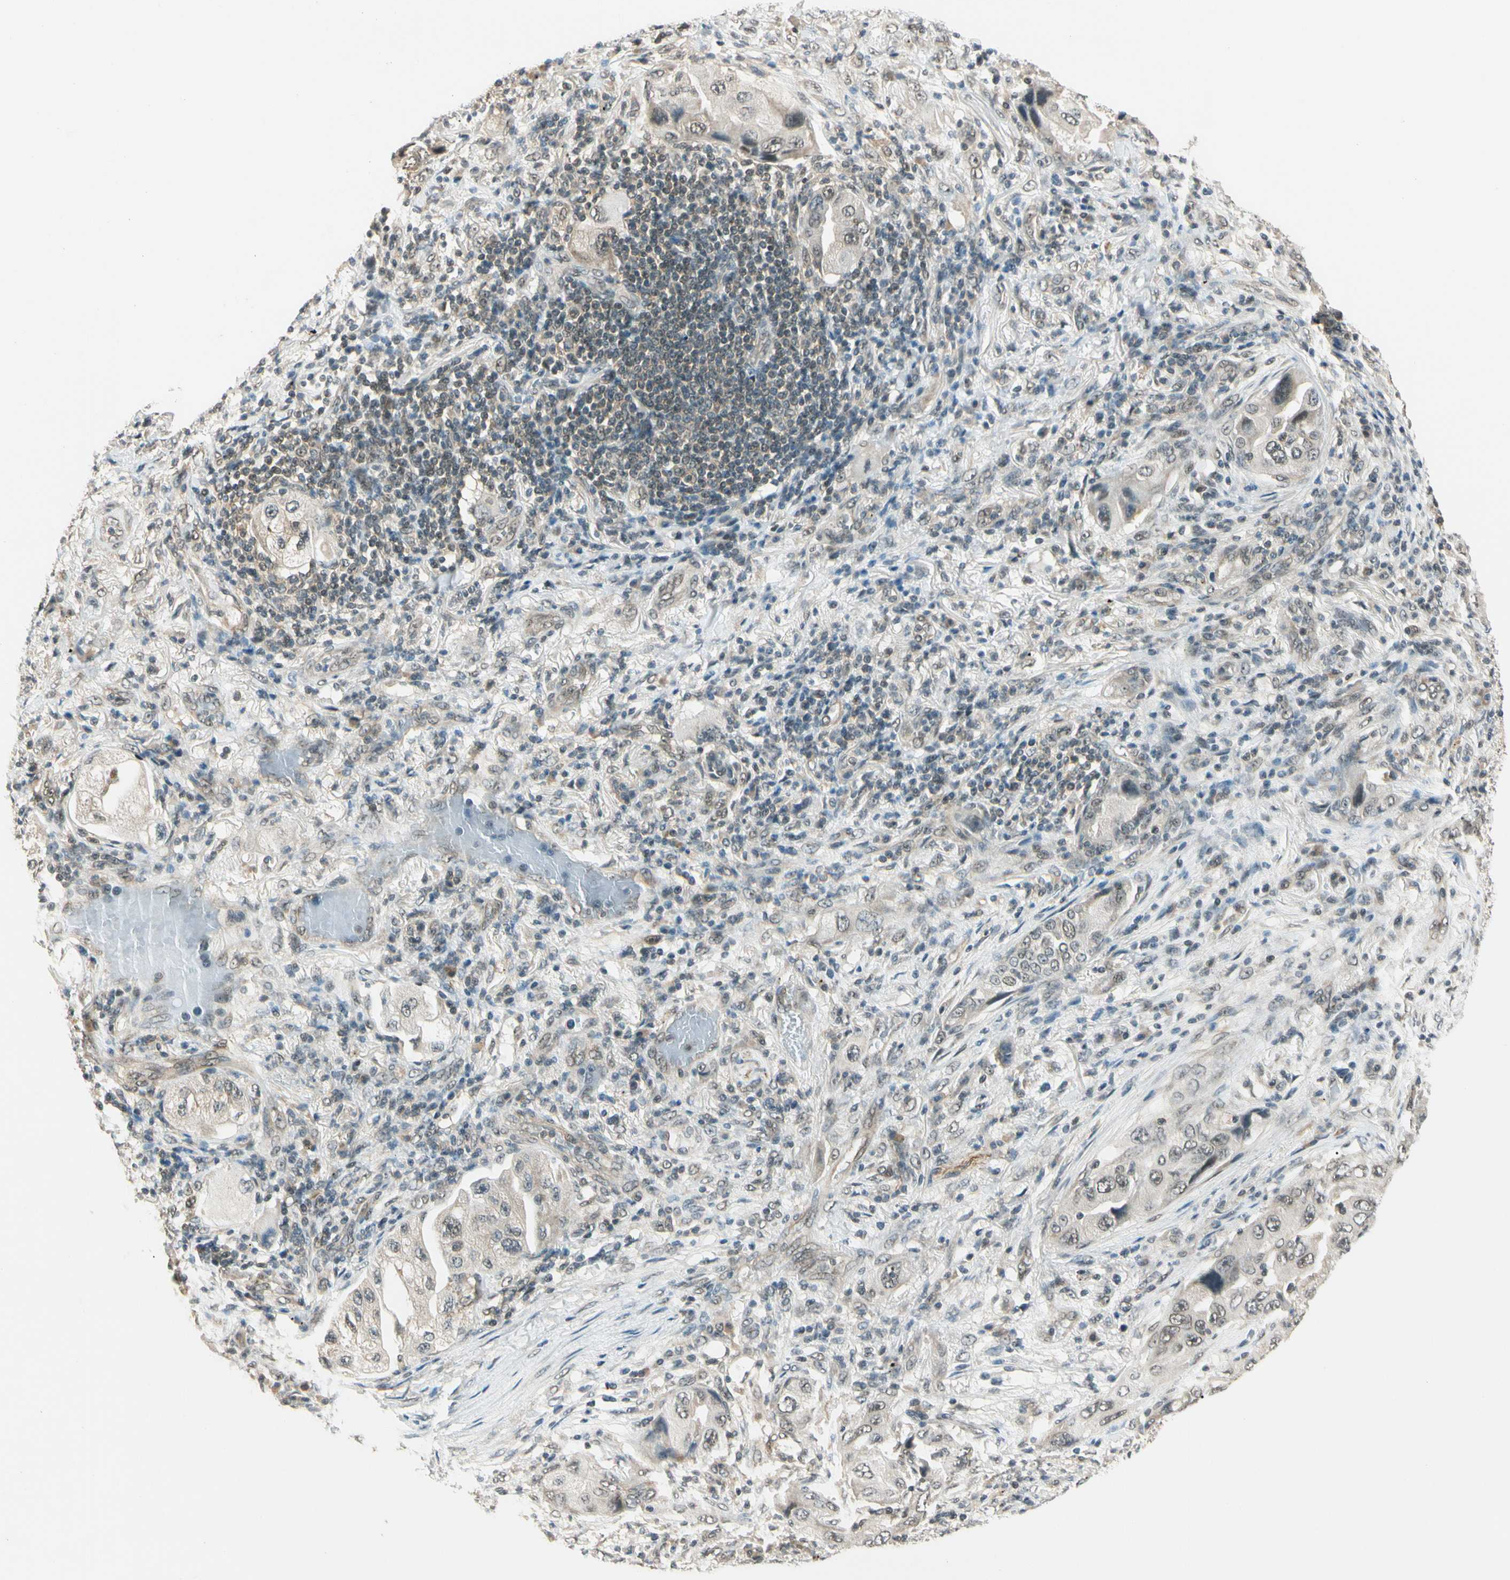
{"staining": {"intensity": "weak", "quantity": "25%-75%", "location": "cytoplasmic/membranous,nuclear"}, "tissue": "lung cancer", "cell_type": "Tumor cells", "image_type": "cancer", "snomed": [{"axis": "morphology", "description": "Adenocarcinoma, NOS"}, {"axis": "topography", "description": "Lung"}], "caption": "Weak cytoplasmic/membranous and nuclear positivity is present in approximately 25%-75% of tumor cells in lung cancer (adenocarcinoma). (brown staining indicates protein expression, while blue staining denotes nuclei).", "gene": "ZSCAN12", "patient": {"sex": "female", "age": 65}}